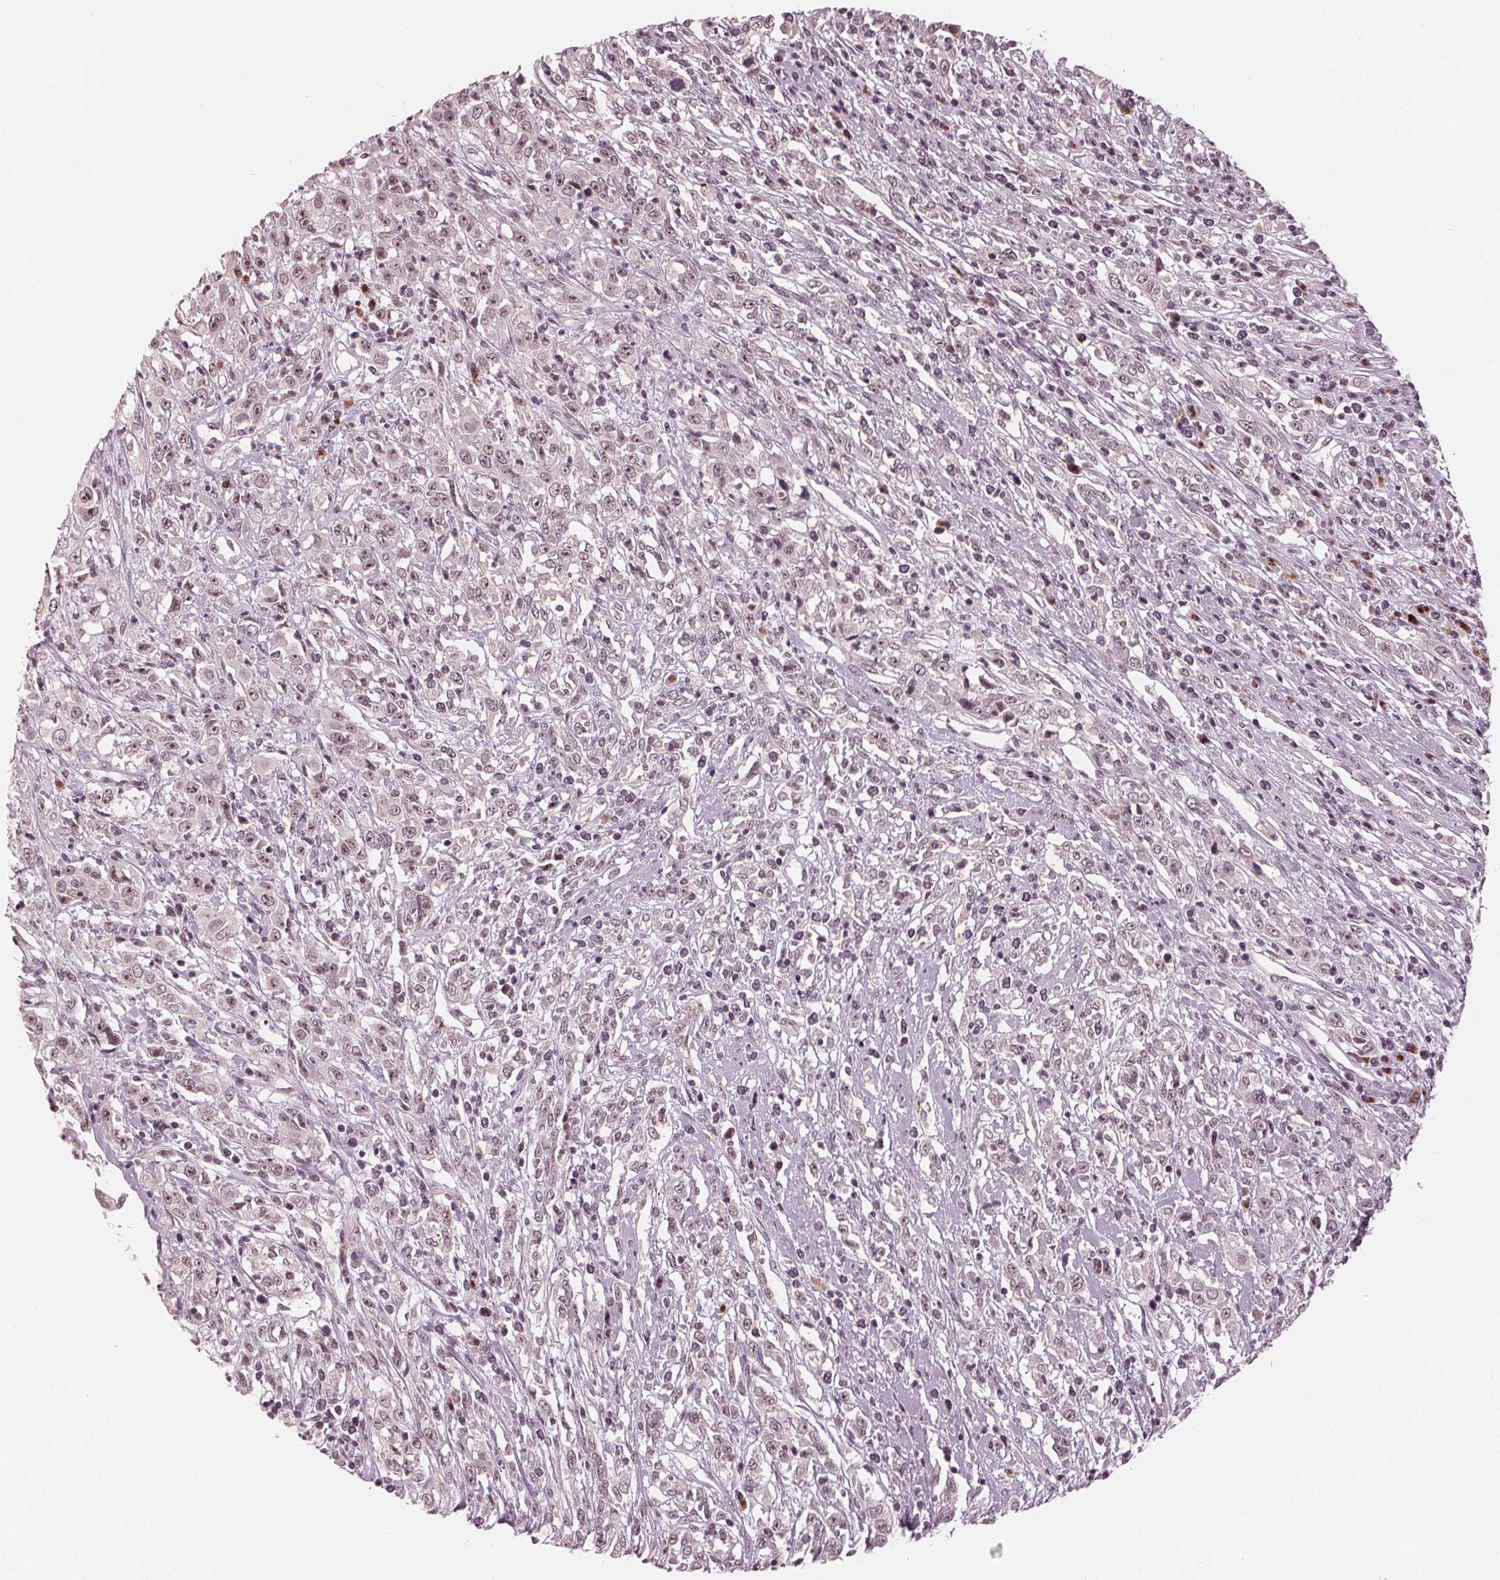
{"staining": {"intensity": "weak", "quantity": "25%-75%", "location": "nuclear"}, "tissue": "cervical cancer", "cell_type": "Tumor cells", "image_type": "cancer", "snomed": [{"axis": "morphology", "description": "Adenocarcinoma, NOS"}, {"axis": "topography", "description": "Cervix"}], "caption": "Protein expression analysis of cervical adenocarcinoma displays weak nuclear positivity in about 25%-75% of tumor cells. Ihc stains the protein of interest in brown and the nuclei are stained blue.", "gene": "SLX4", "patient": {"sex": "female", "age": 40}}